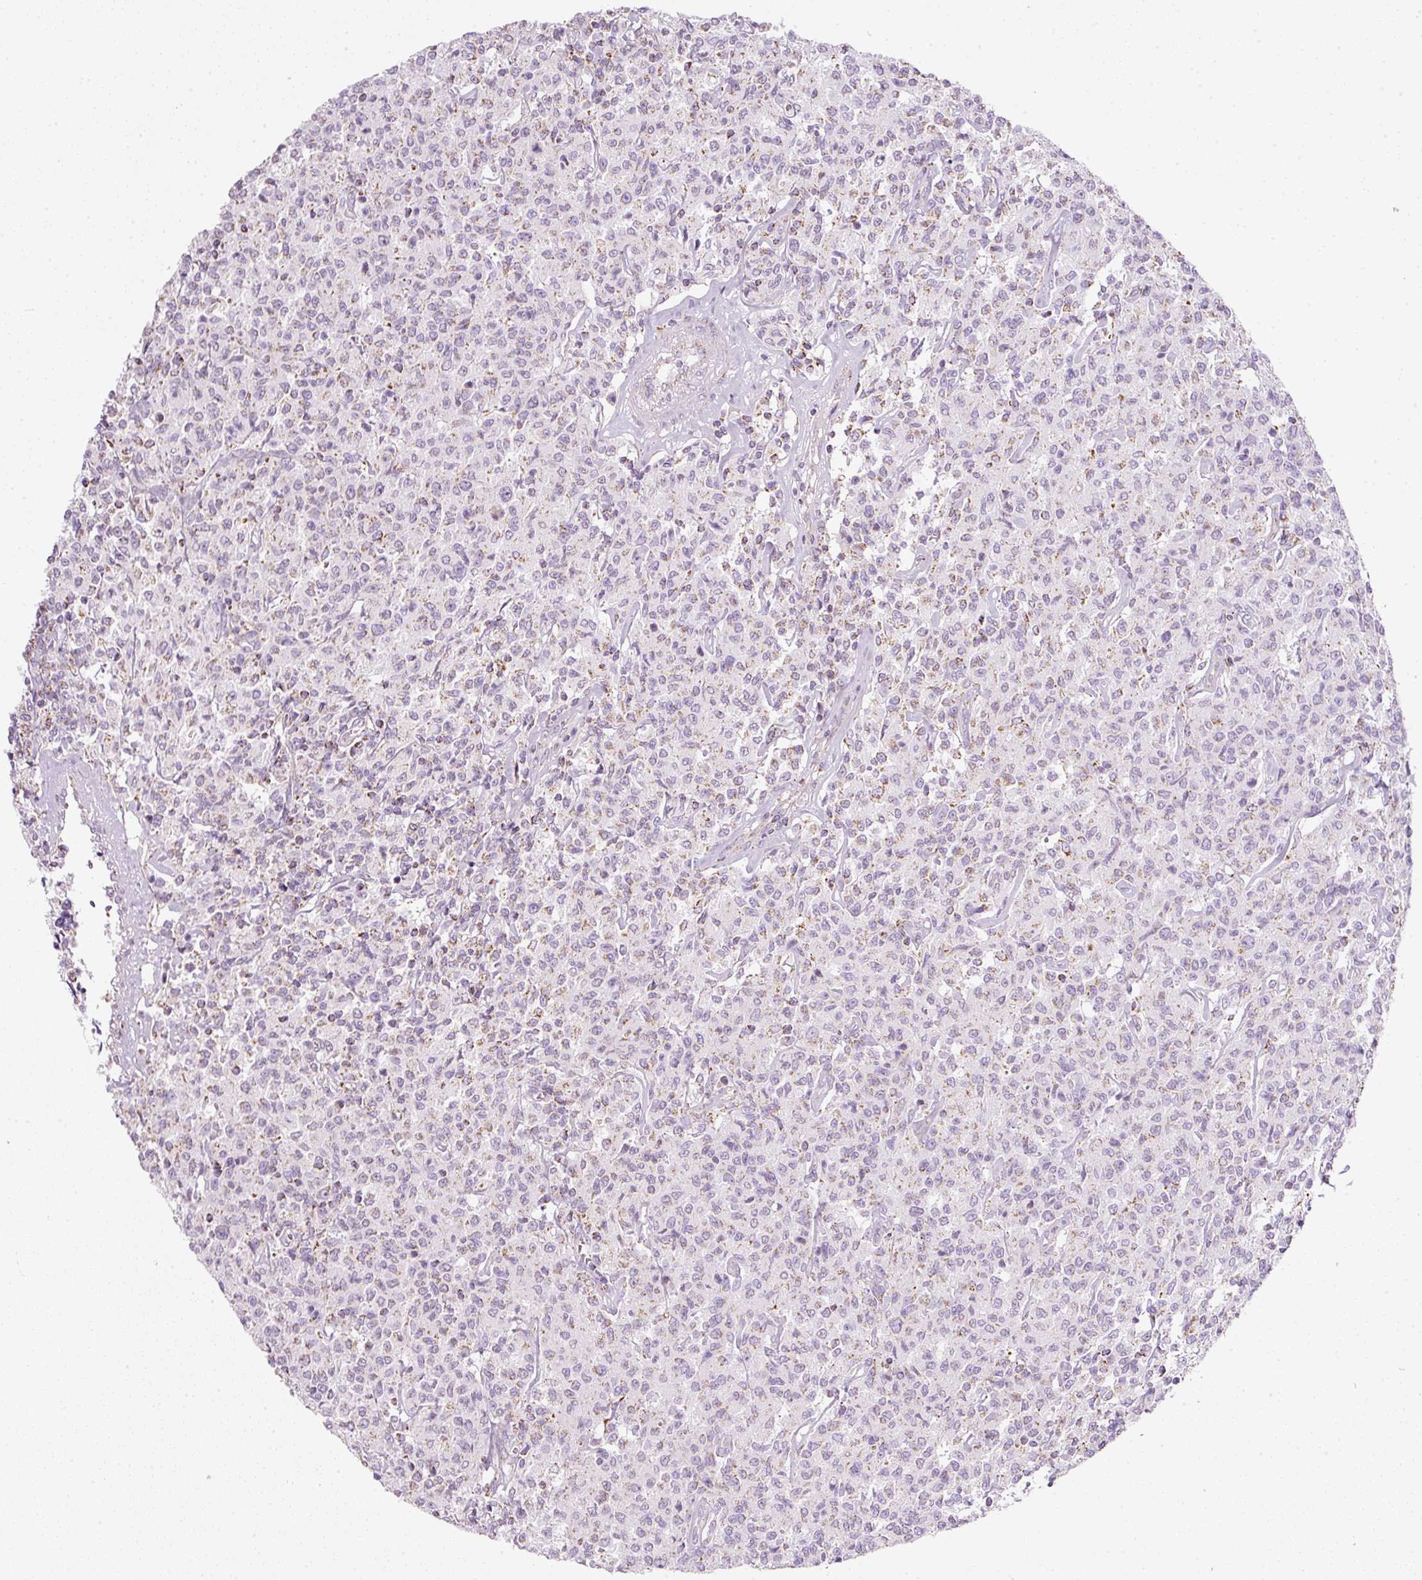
{"staining": {"intensity": "moderate", "quantity": "<25%", "location": "cytoplasmic/membranous"}, "tissue": "lymphoma", "cell_type": "Tumor cells", "image_type": "cancer", "snomed": [{"axis": "morphology", "description": "Malignant lymphoma, non-Hodgkin's type, Low grade"}, {"axis": "topography", "description": "Small intestine"}], "caption": "Immunohistochemical staining of low-grade malignant lymphoma, non-Hodgkin's type shows low levels of moderate cytoplasmic/membranous protein staining in approximately <25% of tumor cells. Using DAB (3,3'-diaminobenzidine) (brown) and hematoxylin (blue) stains, captured at high magnification using brightfield microscopy.", "gene": "SDHA", "patient": {"sex": "female", "age": 59}}